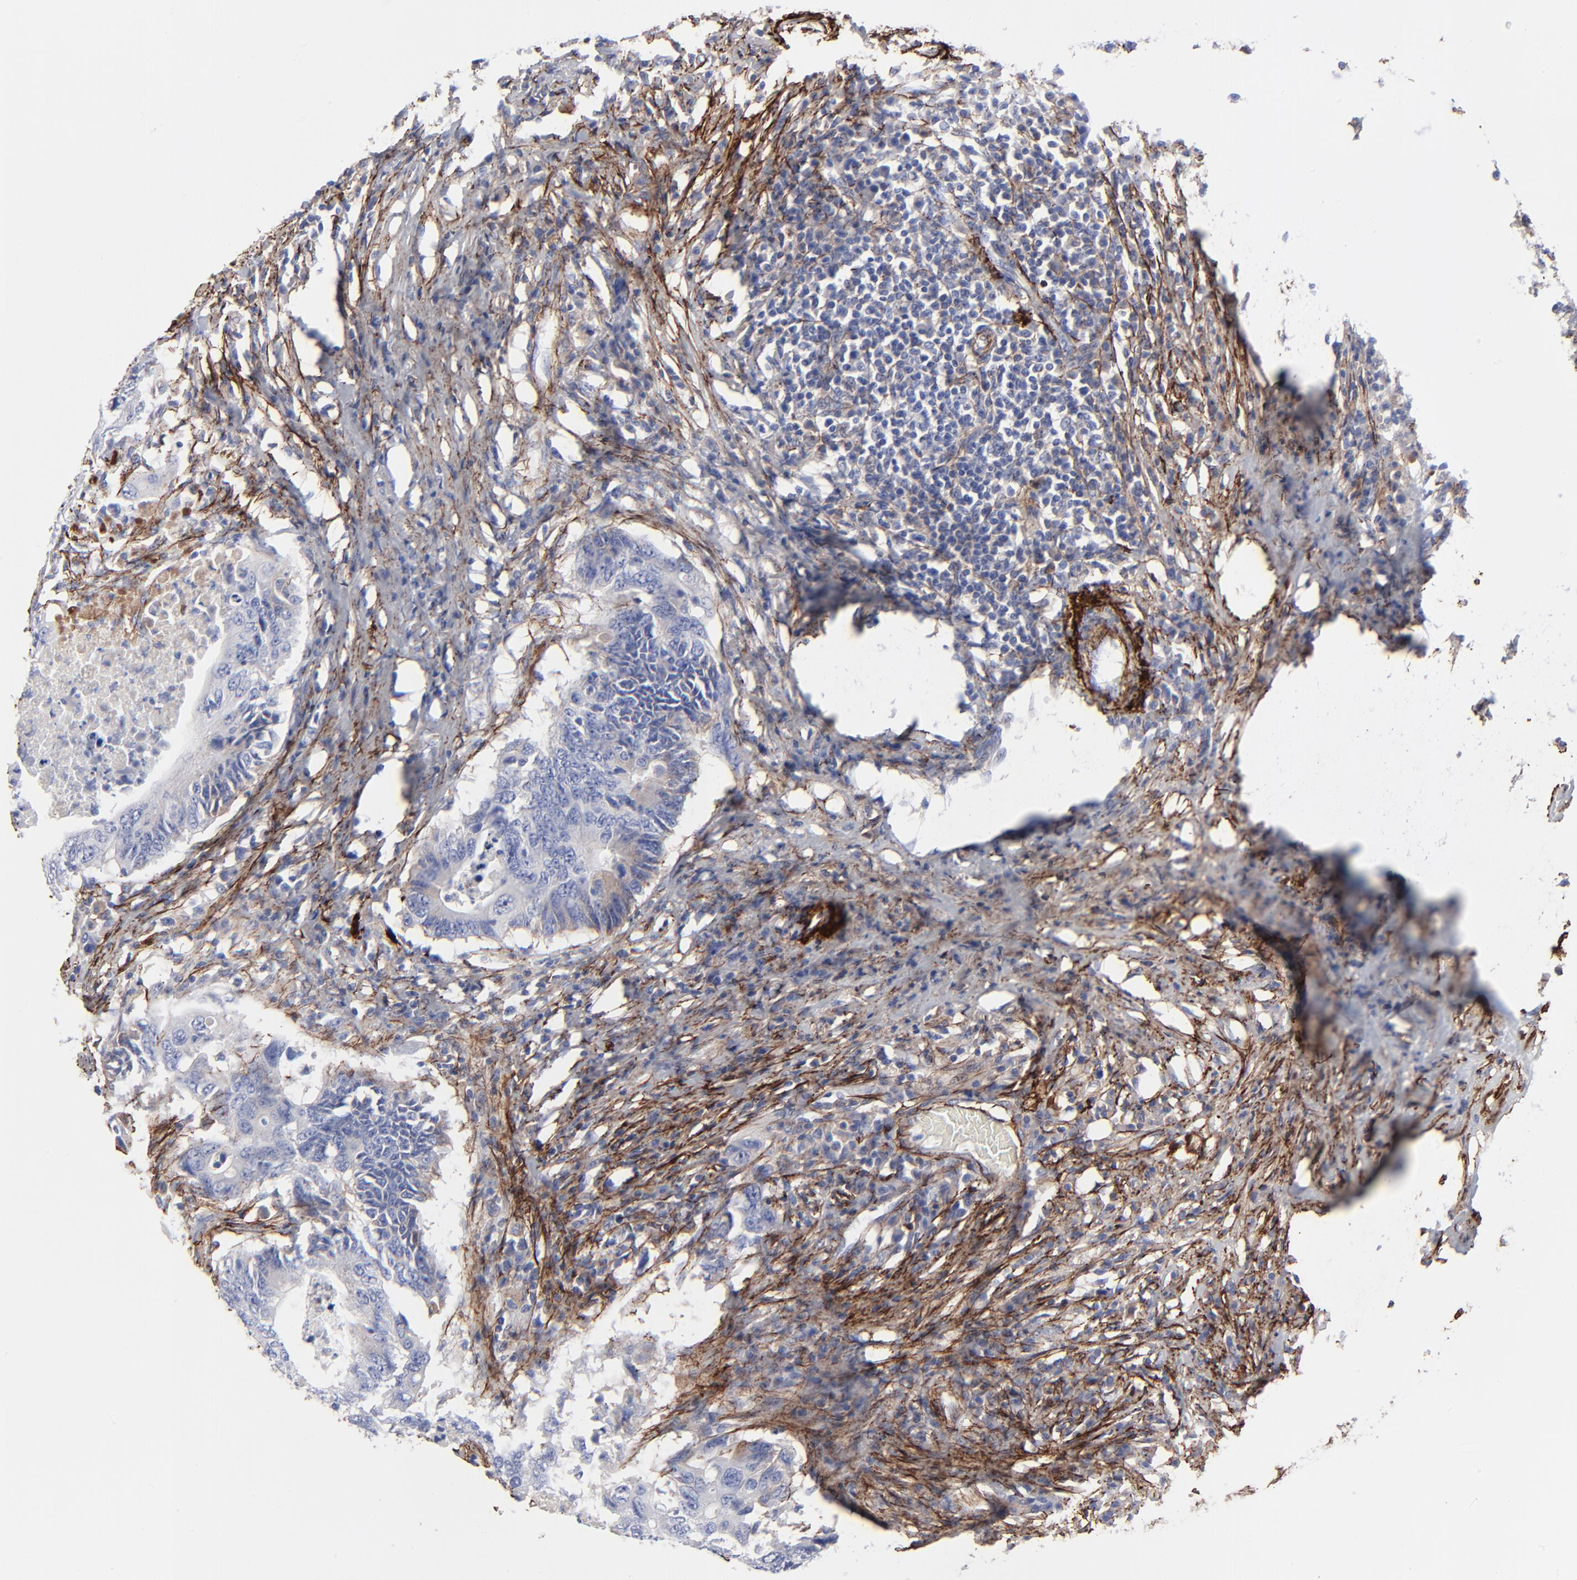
{"staining": {"intensity": "negative", "quantity": "none", "location": "none"}, "tissue": "colorectal cancer", "cell_type": "Tumor cells", "image_type": "cancer", "snomed": [{"axis": "morphology", "description": "Adenocarcinoma, NOS"}, {"axis": "topography", "description": "Colon"}], "caption": "Immunohistochemical staining of colorectal cancer (adenocarcinoma) shows no significant expression in tumor cells.", "gene": "FBLN2", "patient": {"sex": "male", "age": 71}}